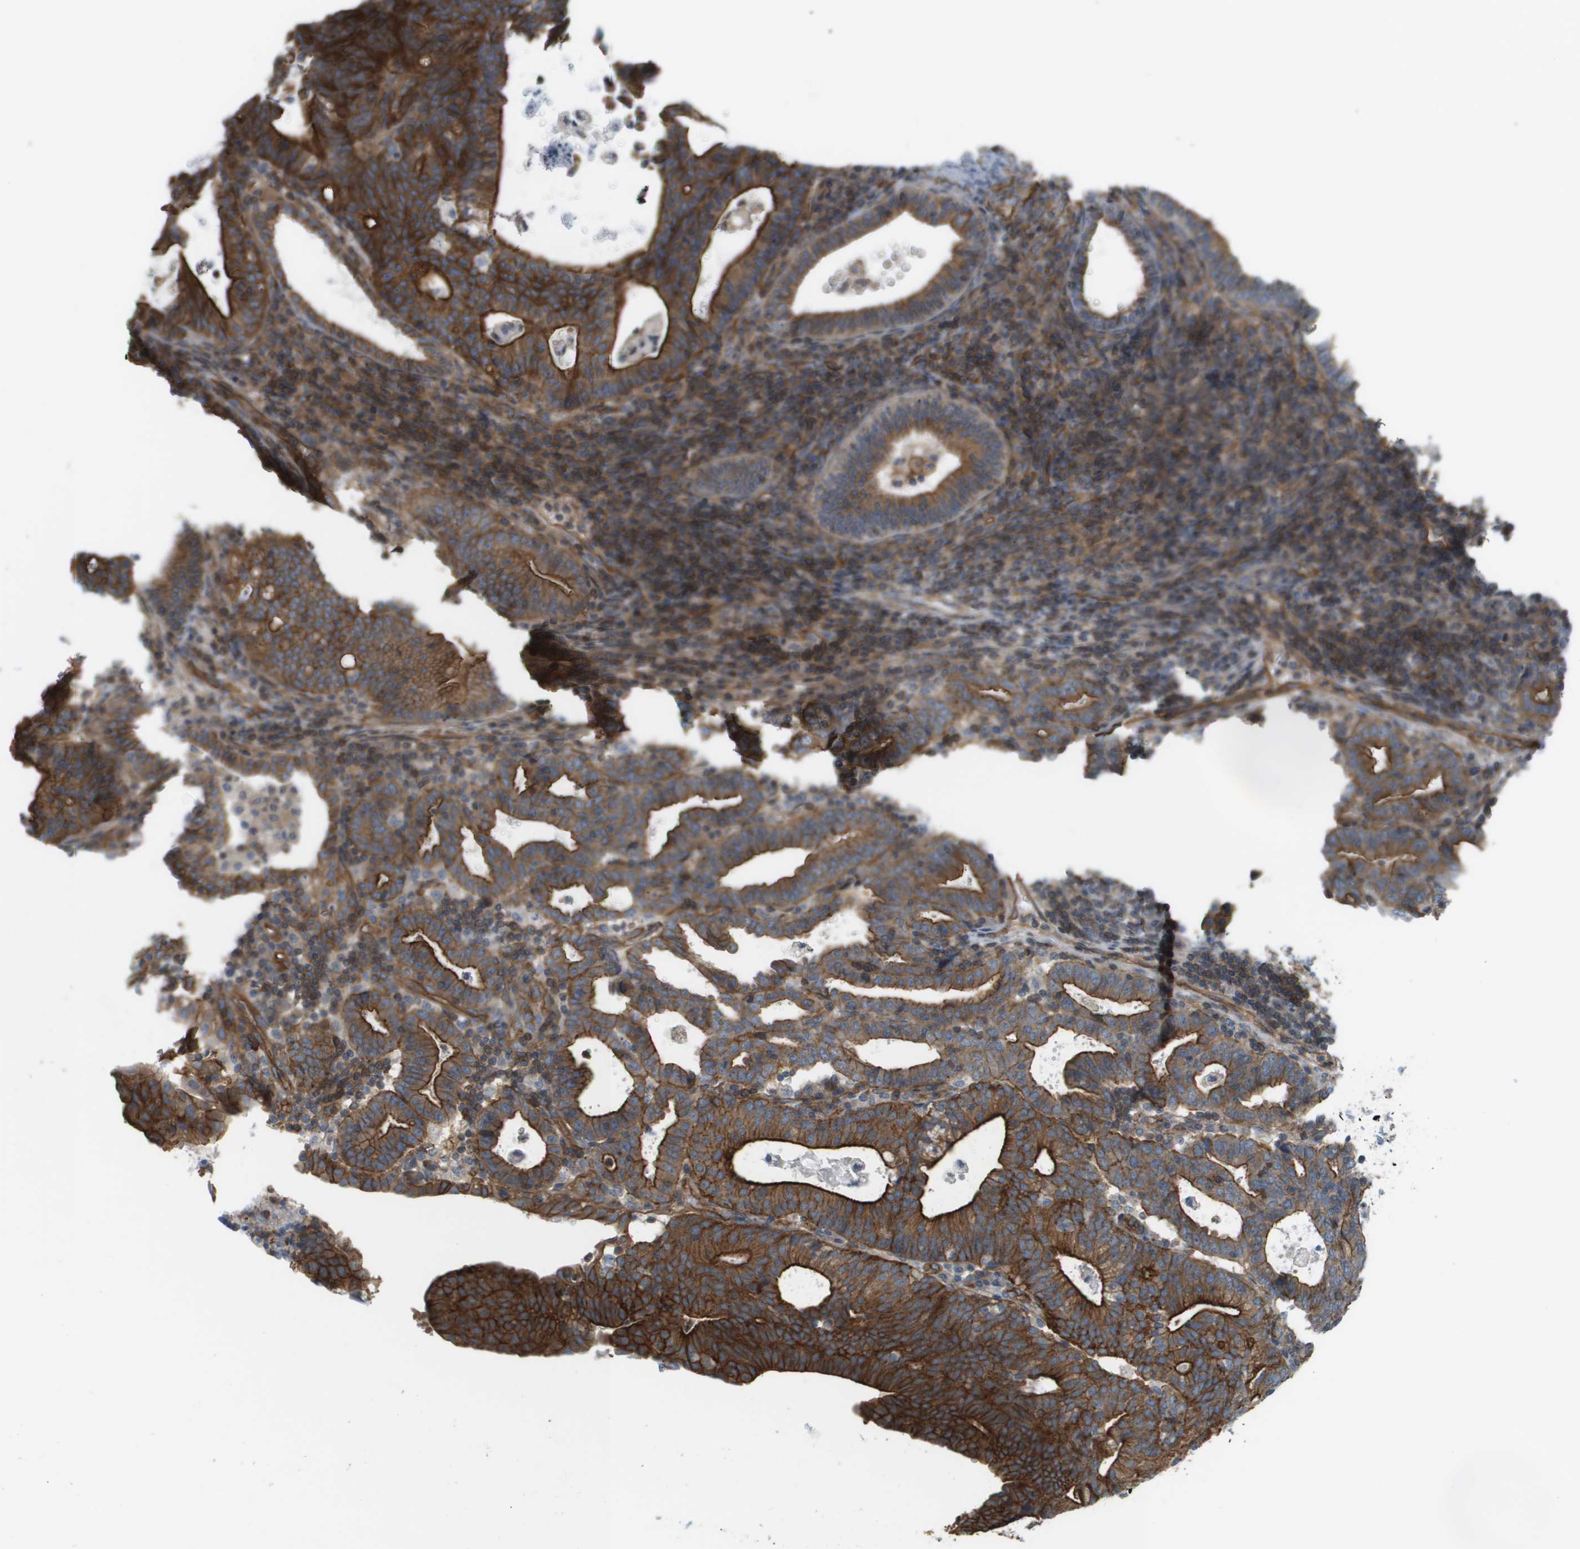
{"staining": {"intensity": "strong", "quantity": "25%-75%", "location": "cytoplasmic/membranous"}, "tissue": "endometrial cancer", "cell_type": "Tumor cells", "image_type": "cancer", "snomed": [{"axis": "morphology", "description": "Adenocarcinoma, NOS"}, {"axis": "topography", "description": "Uterus"}], "caption": "Endometrial adenocarcinoma stained with a brown dye reveals strong cytoplasmic/membranous positive positivity in approximately 25%-75% of tumor cells.", "gene": "SGMS2", "patient": {"sex": "female", "age": 83}}